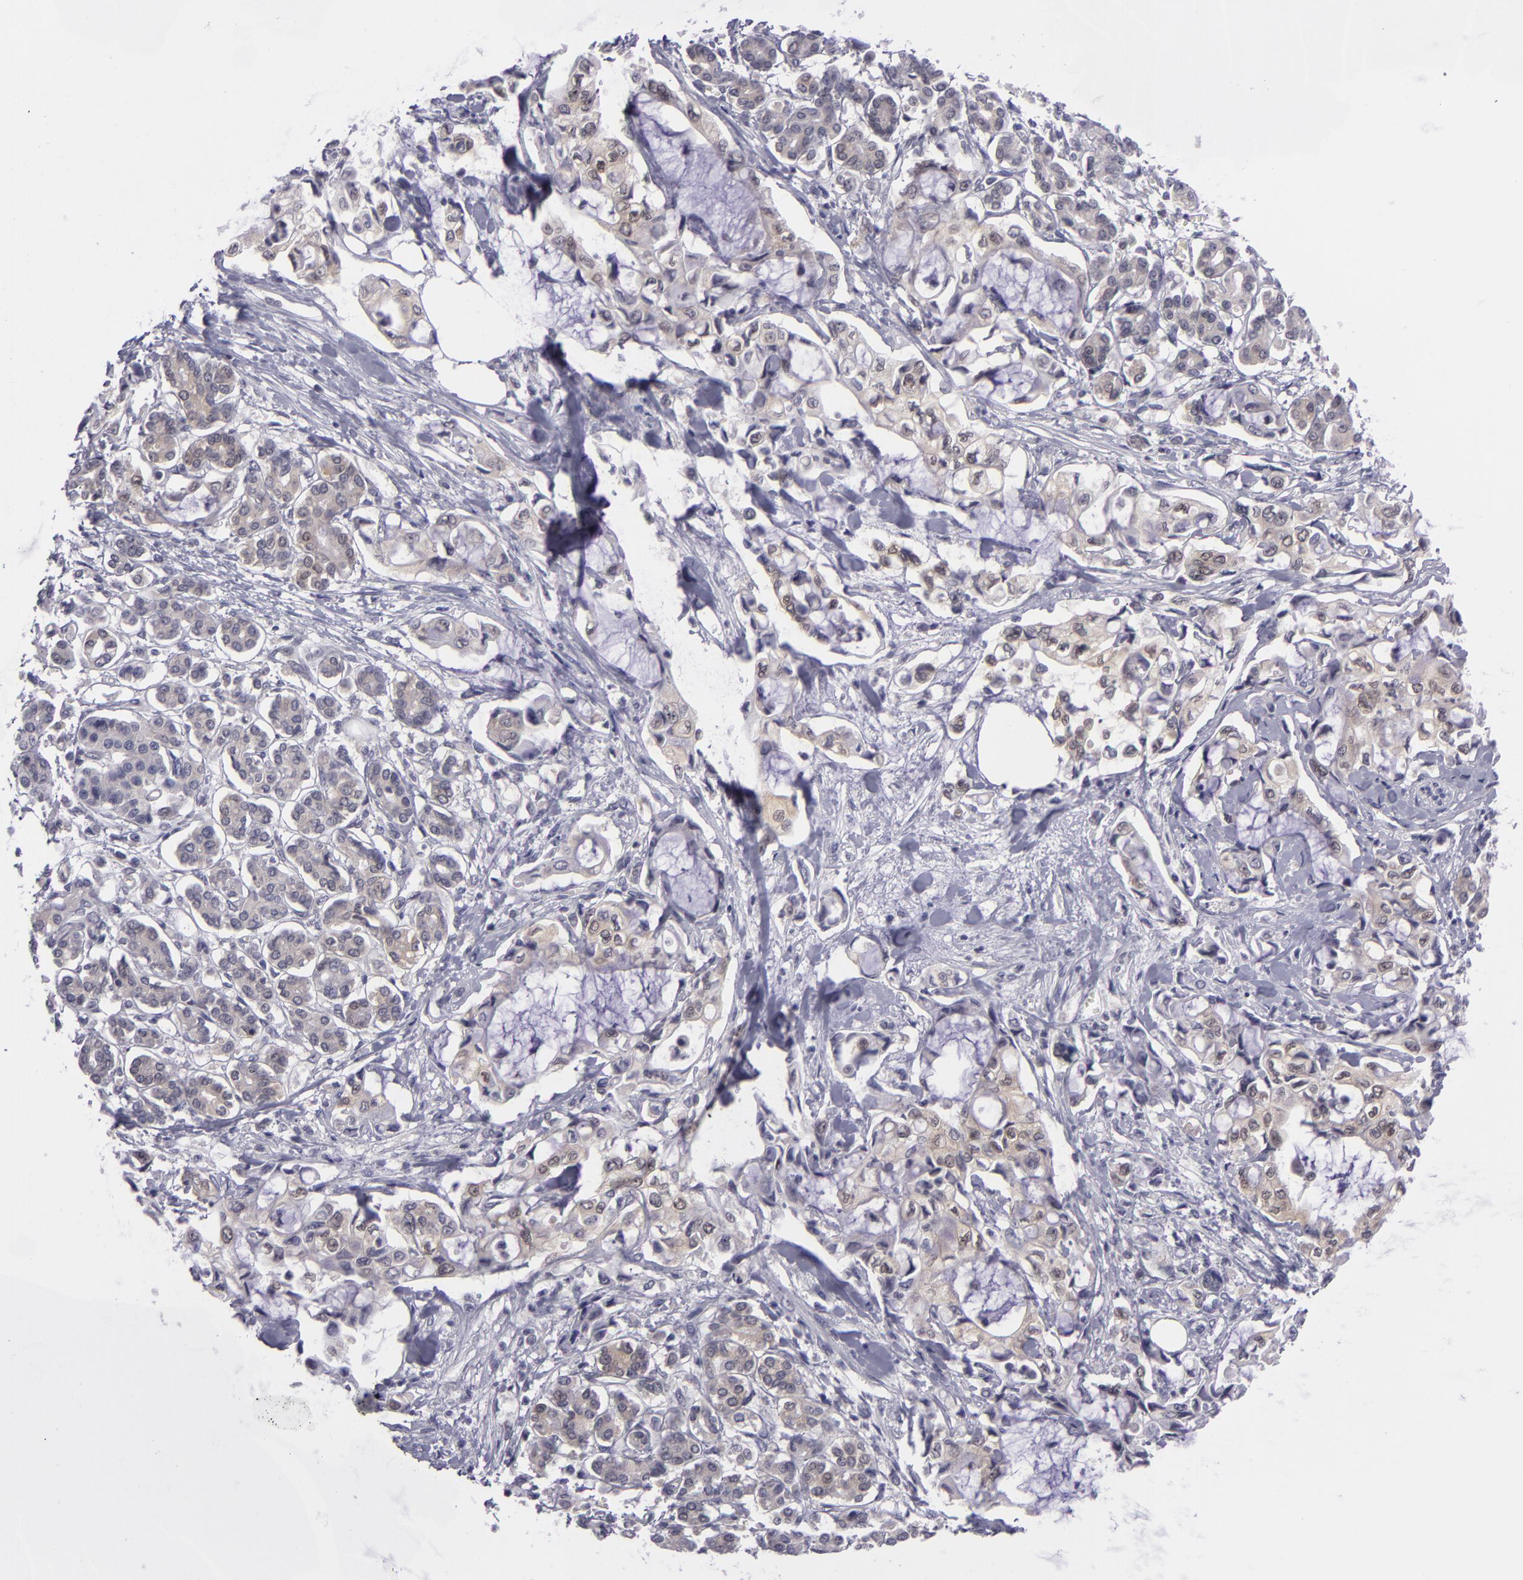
{"staining": {"intensity": "weak", "quantity": "<25%", "location": "cytoplasmic/membranous"}, "tissue": "pancreatic cancer", "cell_type": "Tumor cells", "image_type": "cancer", "snomed": [{"axis": "morphology", "description": "Adenocarcinoma, NOS"}, {"axis": "topography", "description": "Pancreas"}], "caption": "Immunohistochemistry (IHC) of human pancreatic adenocarcinoma exhibits no staining in tumor cells. (Brightfield microscopy of DAB (3,3'-diaminobenzidine) IHC at high magnification).", "gene": "BCL10", "patient": {"sex": "female", "age": 70}}